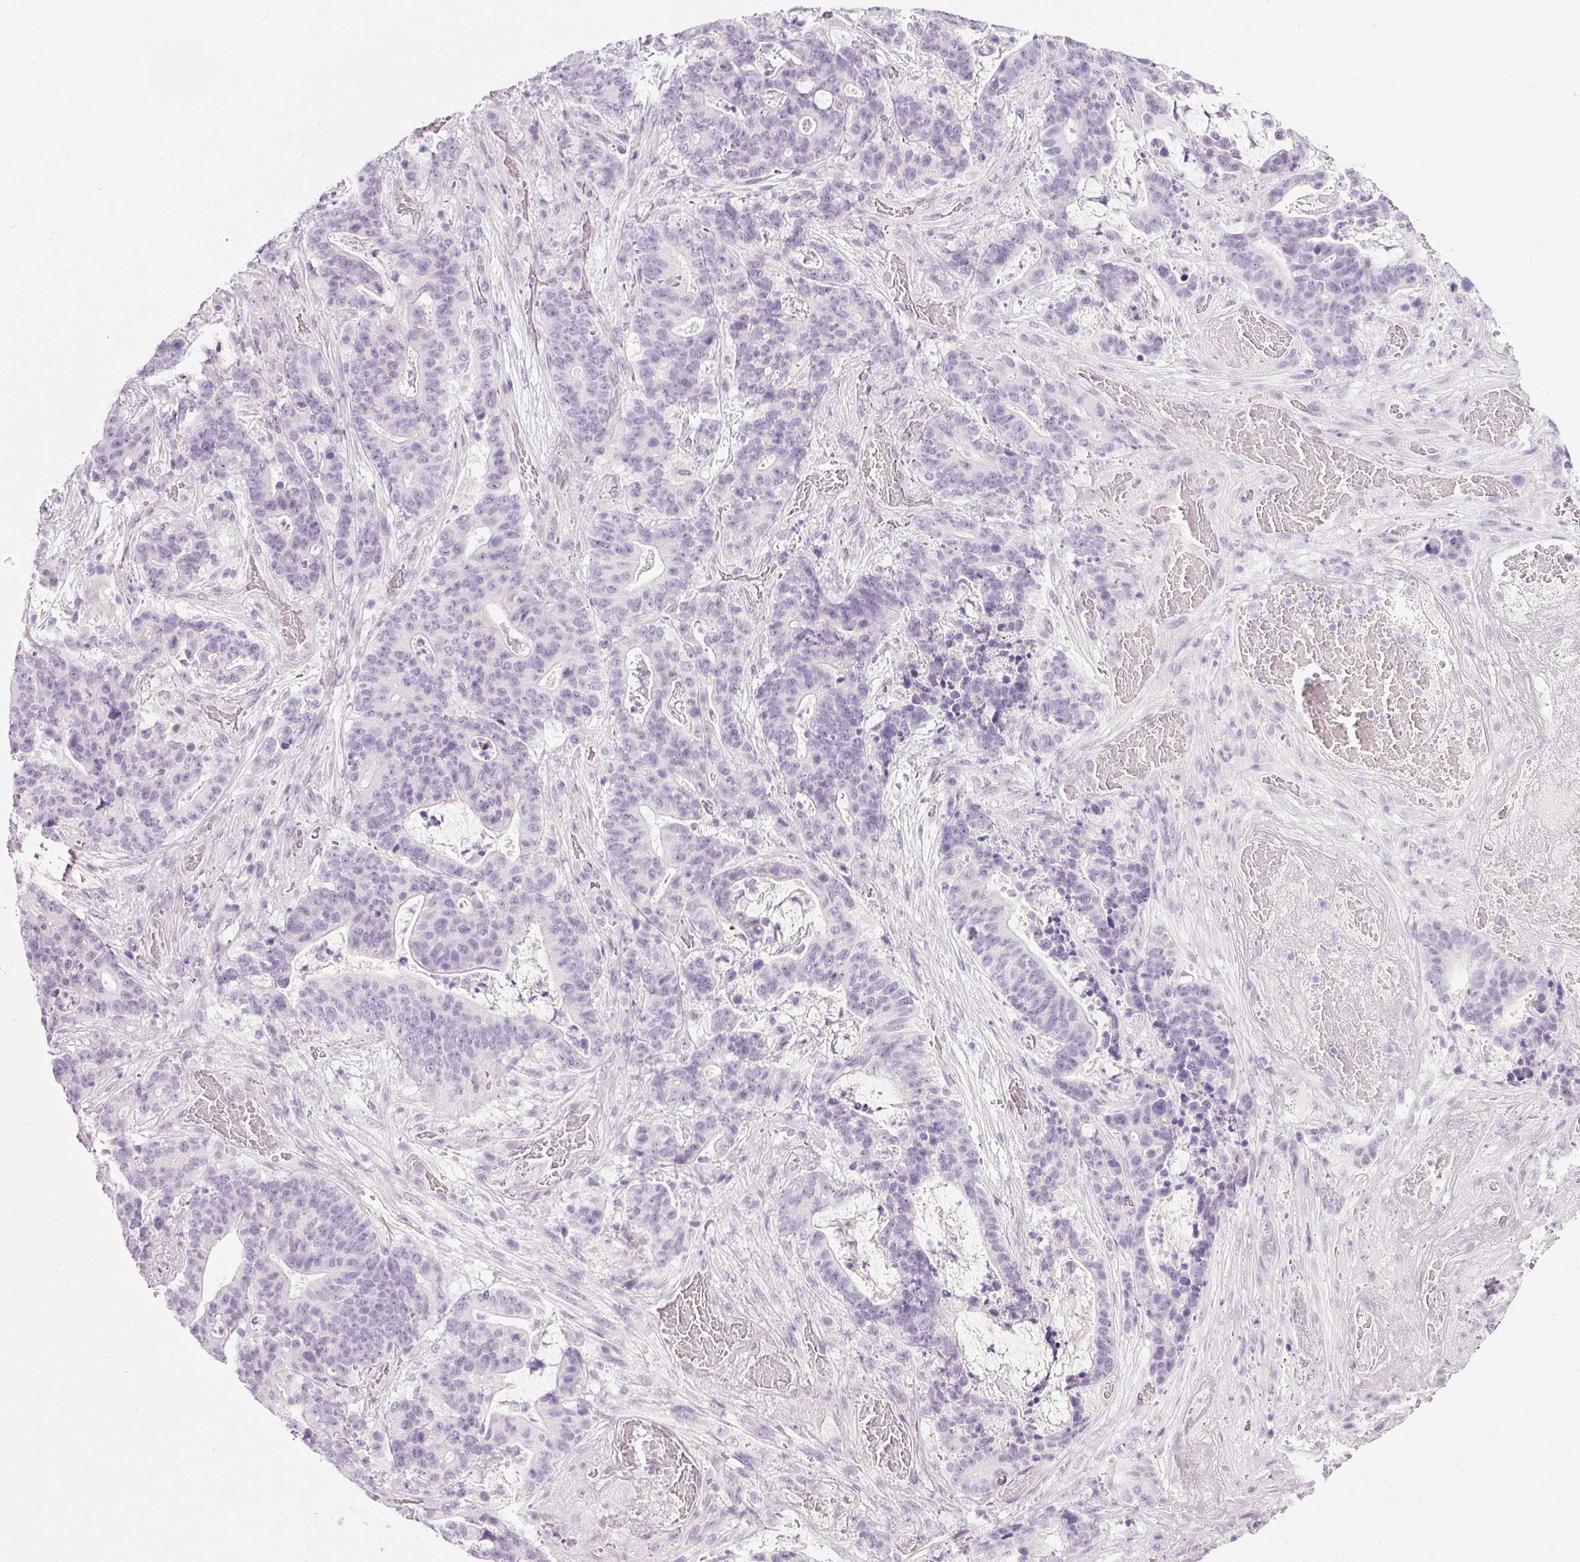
{"staining": {"intensity": "negative", "quantity": "none", "location": "none"}, "tissue": "stomach cancer", "cell_type": "Tumor cells", "image_type": "cancer", "snomed": [{"axis": "morphology", "description": "Normal tissue, NOS"}, {"axis": "morphology", "description": "Adenocarcinoma, NOS"}, {"axis": "topography", "description": "Stomach"}], "caption": "Immunohistochemical staining of stomach cancer demonstrates no significant expression in tumor cells.", "gene": "ANKRD20A1", "patient": {"sex": "female", "age": 64}}